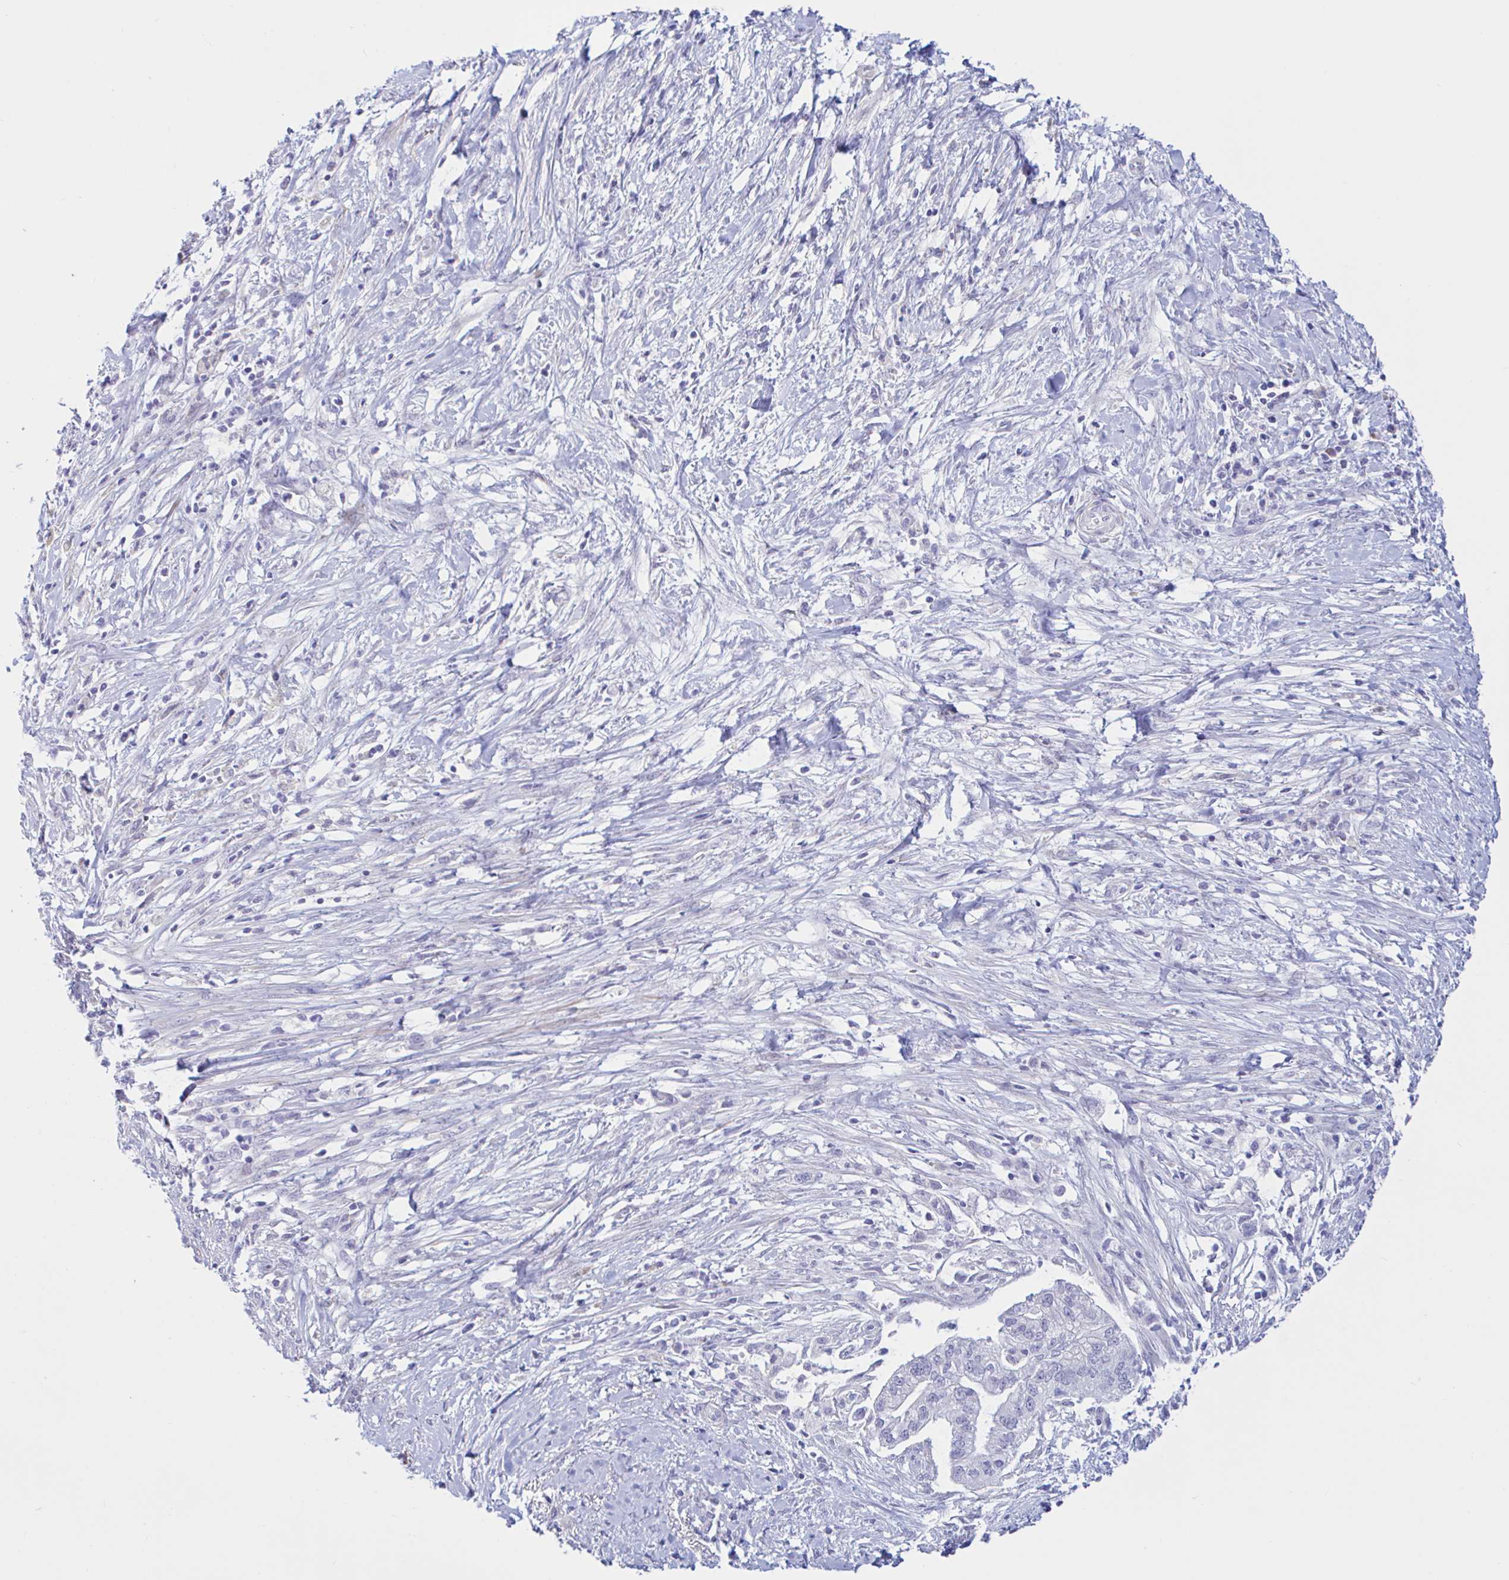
{"staining": {"intensity": "negative", "quantity": "none", "location": "none"}, "tissue": "pancreatic cancer", "cell_type": "Tumor cells", "image_type": "cancer", "snomed": [{"axis": "morphology", "description": "Adenocarcinoma, NOS"}, {"axis": "topography", "description": "Pancreas"}], "caption": "Immunohistochemistry (IHC) of human pancreatic adenocarcinoma demonstrates no positivity in tumor cells.", "gene": "NBPF3", "patient": {"sex": "male", "age": 70}}